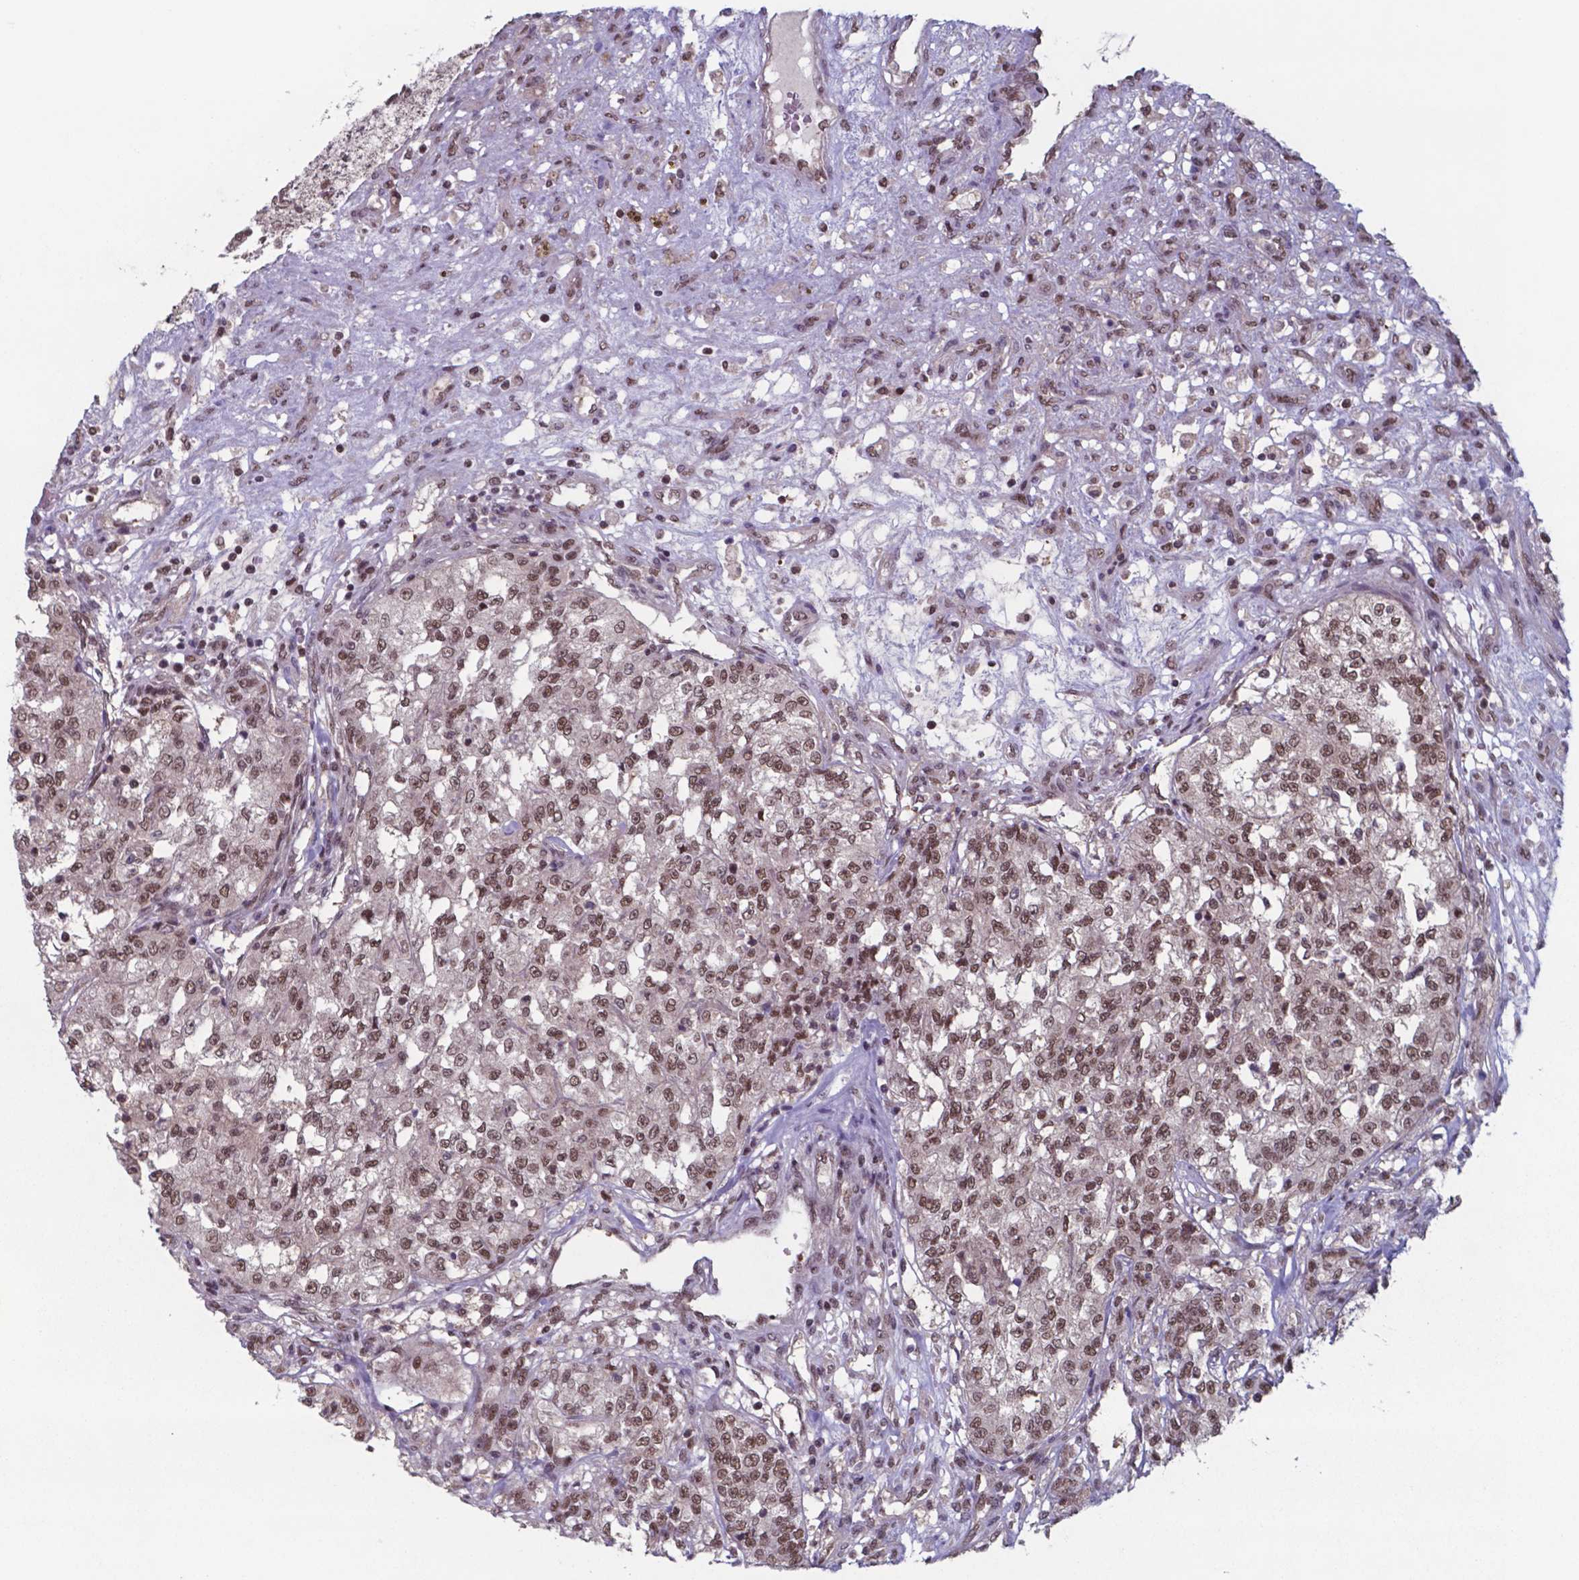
{"staining": {"intensity": "moderate", "quantity": ">75%", "location": "nuclear"}, "tissue": "renal cancer", "cell_type": "Tumor cells", "image_type": "cancer", "snomed": [{"axis": "morphology", "description": "Adenocarcinoma, NOS"}, {"axis": "topography", "description": "Kidney"}], "caption": "Renal adenocarcinoma was stained to show a protein in brown. There is medium levels of moderate nuclear staining in approximately >75% of tumor cells.", "gene": "UBA1", "patient": {"sex": "female", "age": 63}}